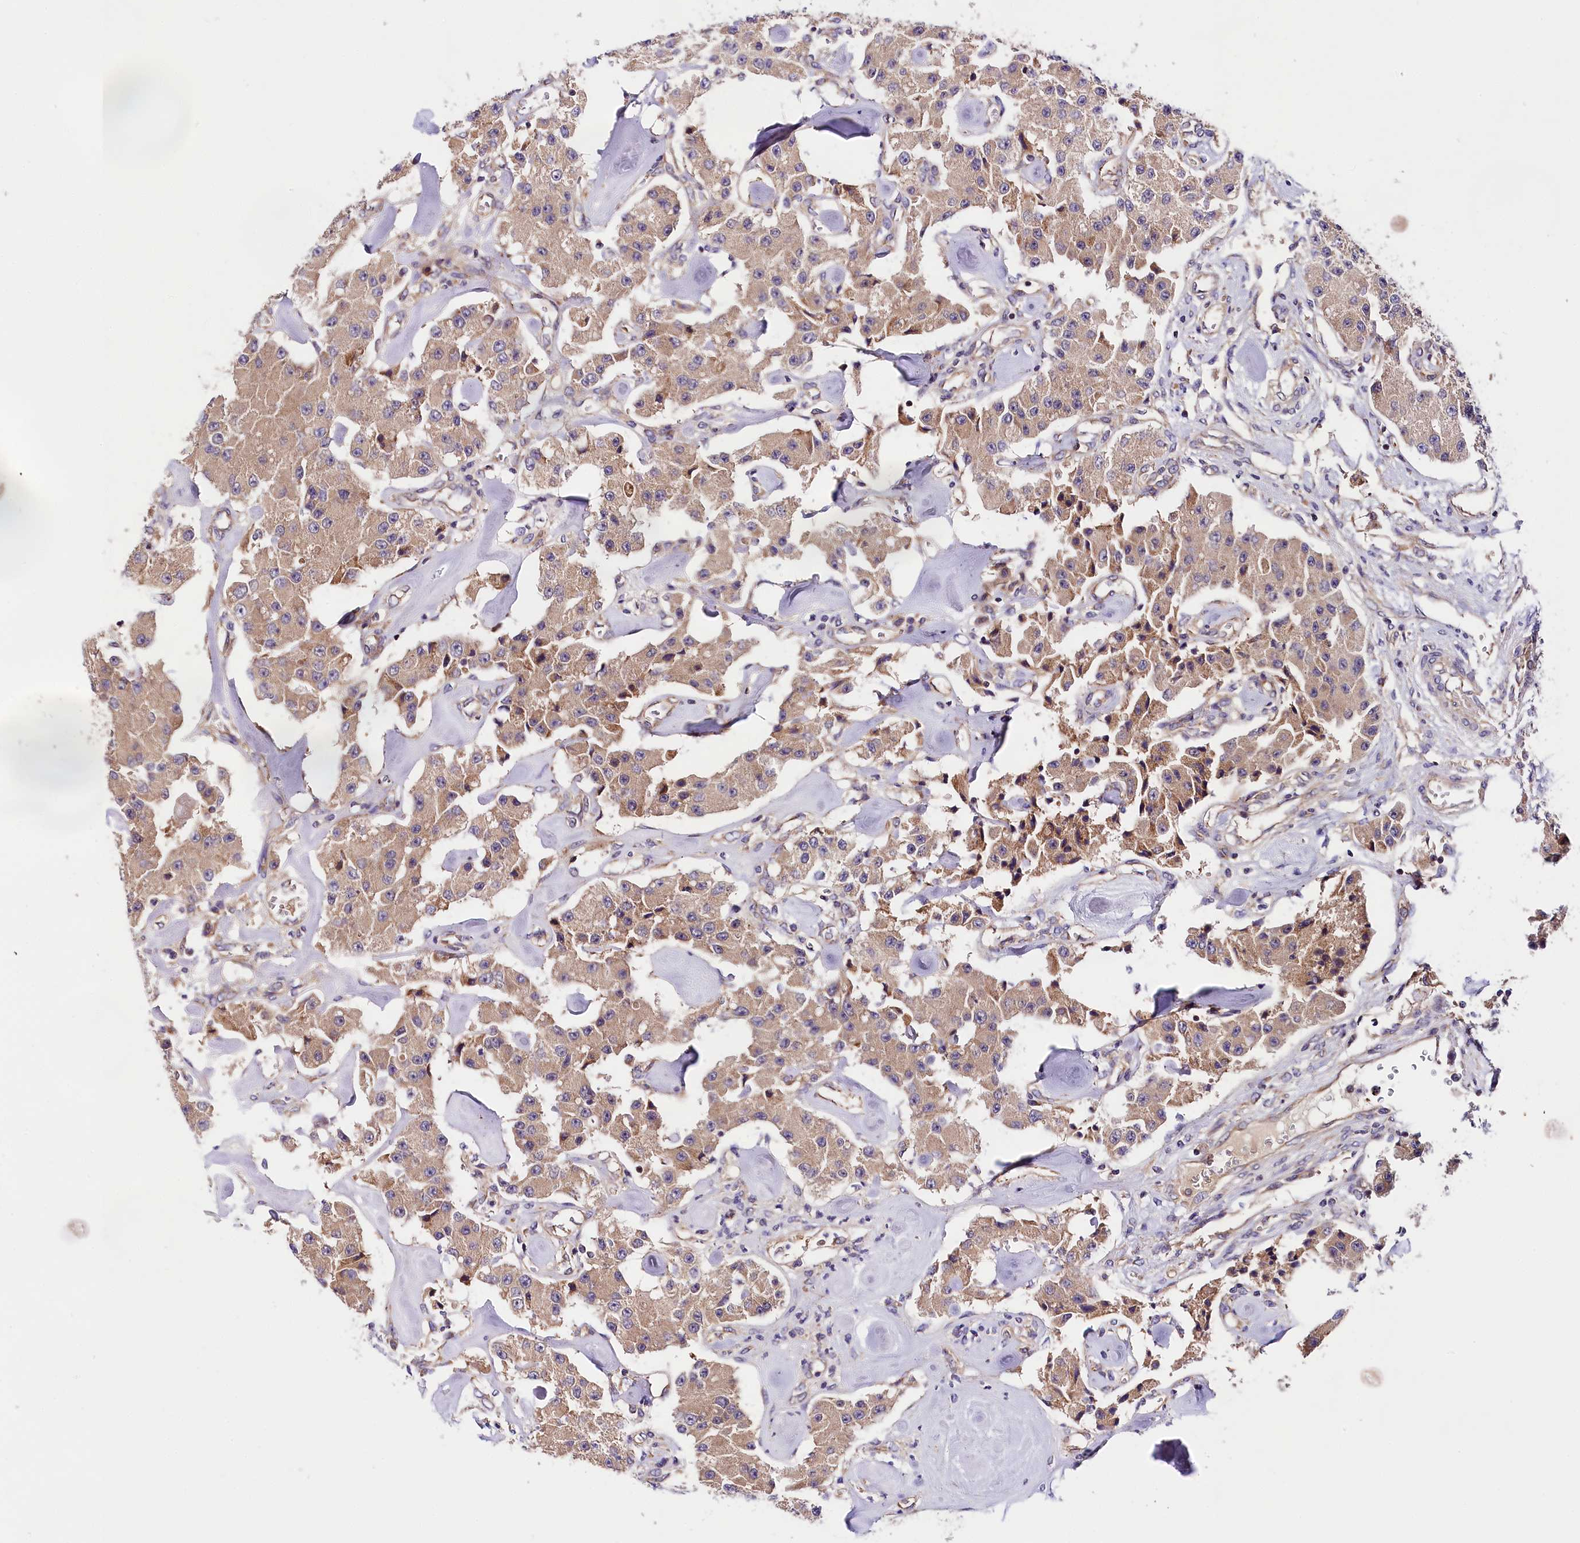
{"staining": {"intensity": "weak", "quantity": ">75%", "location": "cytoplasmic/membranous"}, "tissue": "carcinoid", "cell_type": "Tumor cells", "image_type": "cancer", "snomed": [{"axis": "morphology", "description": "Carcinoid, malignant, NOS"}, {"axis": "topography", "description": "Pancreas"}], "caption": "The photomicrograph shows immunohistochemical staining of carcinoid (malignant). There is weak cytoplasmic/membranous positivity is appreciated in about >75% of tumor cells.", "gene": "SPG11", "patient": {"sex": "male", "age": 41}}